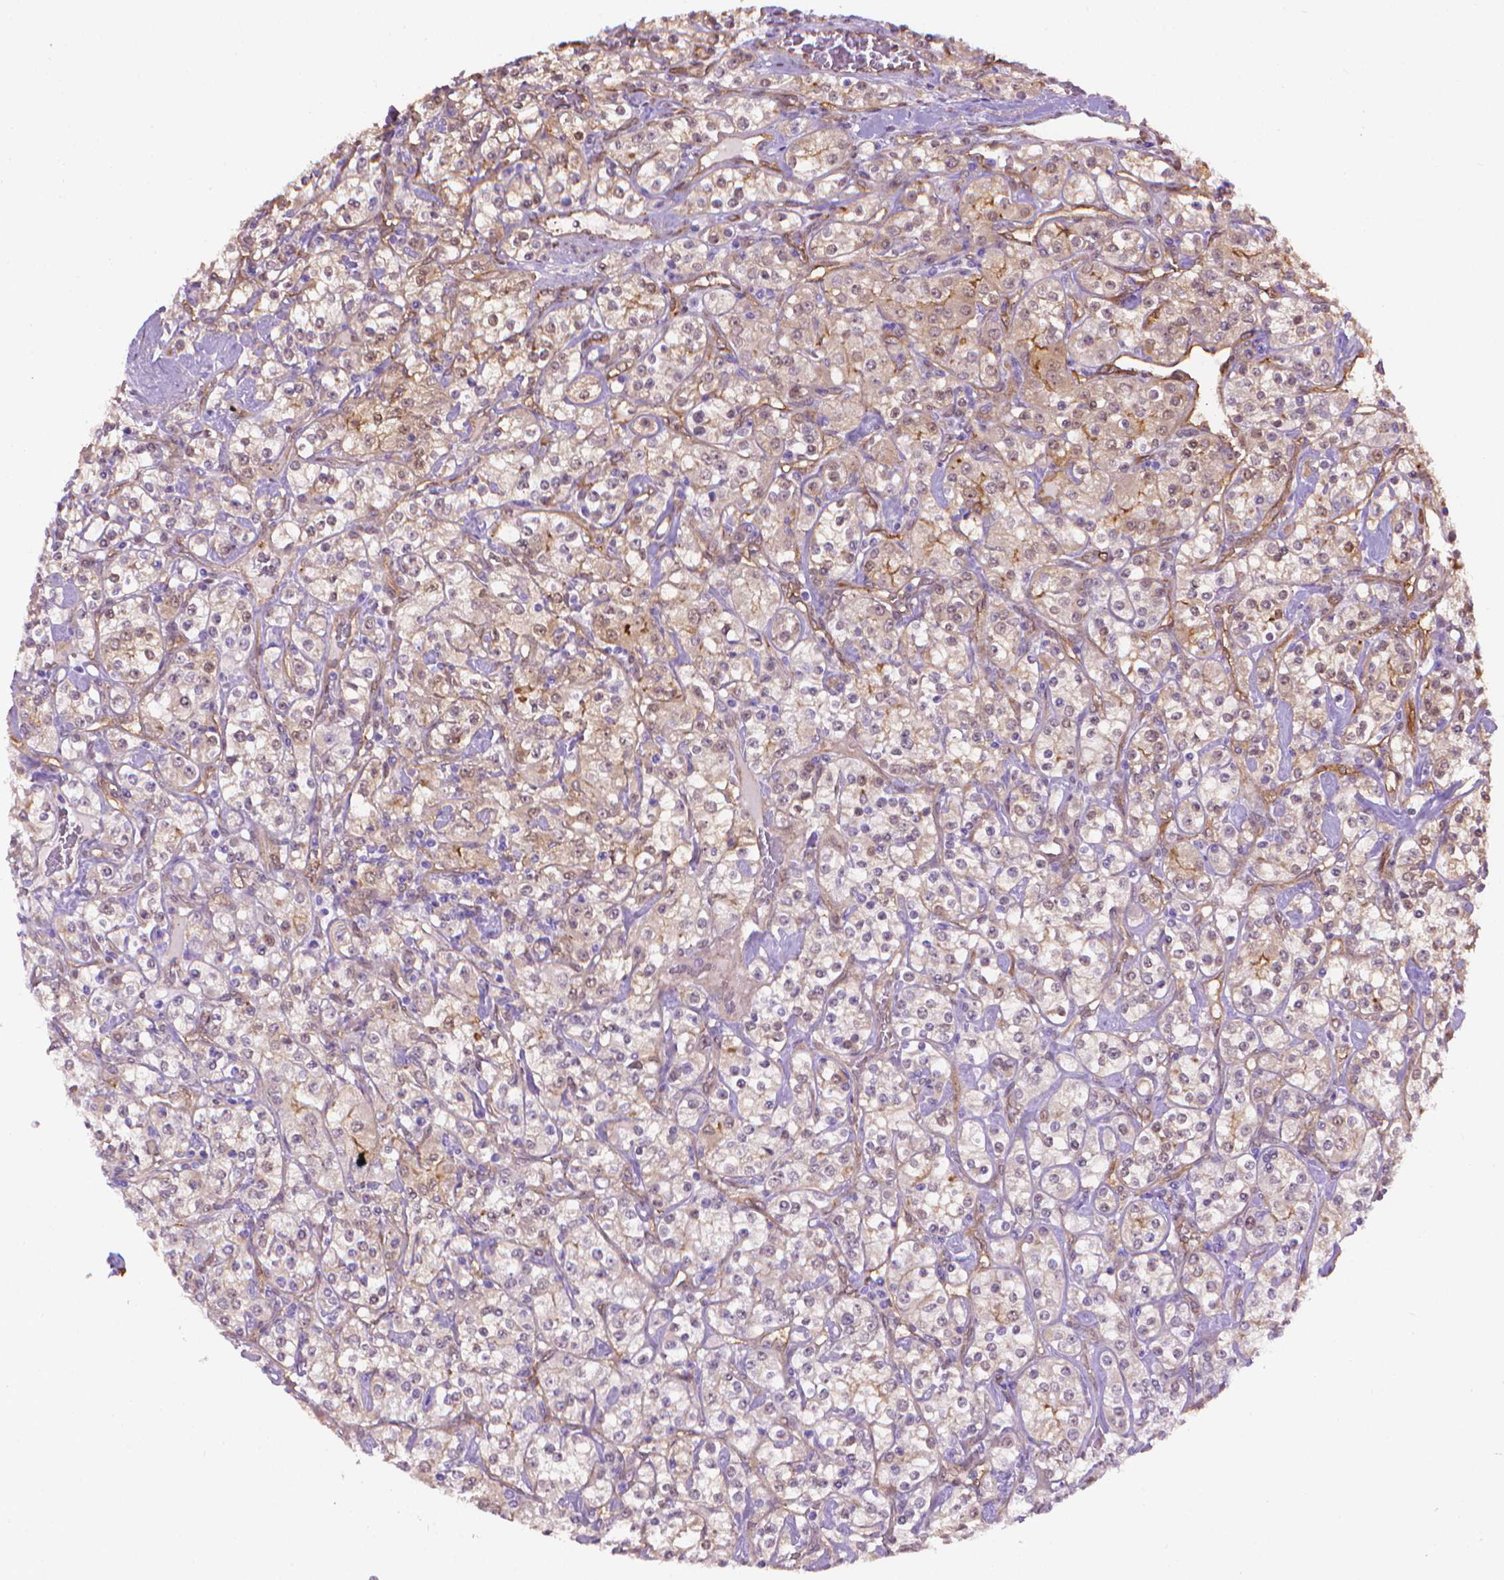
{"staining": {"intensity": "weak", "quantity": "25%-75%", "location": "cytoplasmic/membranous"}, "tissue": "renal cancer", "cell_type": "Tumor cells", "image_type": "cancer", "snomed": [{"axis": "morphology", "description": "Adenocarcinoma, NOS"}, {"axis": "topography", "description": "Kidney"}], "caption": "Protein expression analysis of renal adenocarcinoma shows weak cytoplasmic/membranous expression in about 25%-75% of tumor cells.", "gene": "CLIC4", "patient": {"sex": "male", "age": 77}}